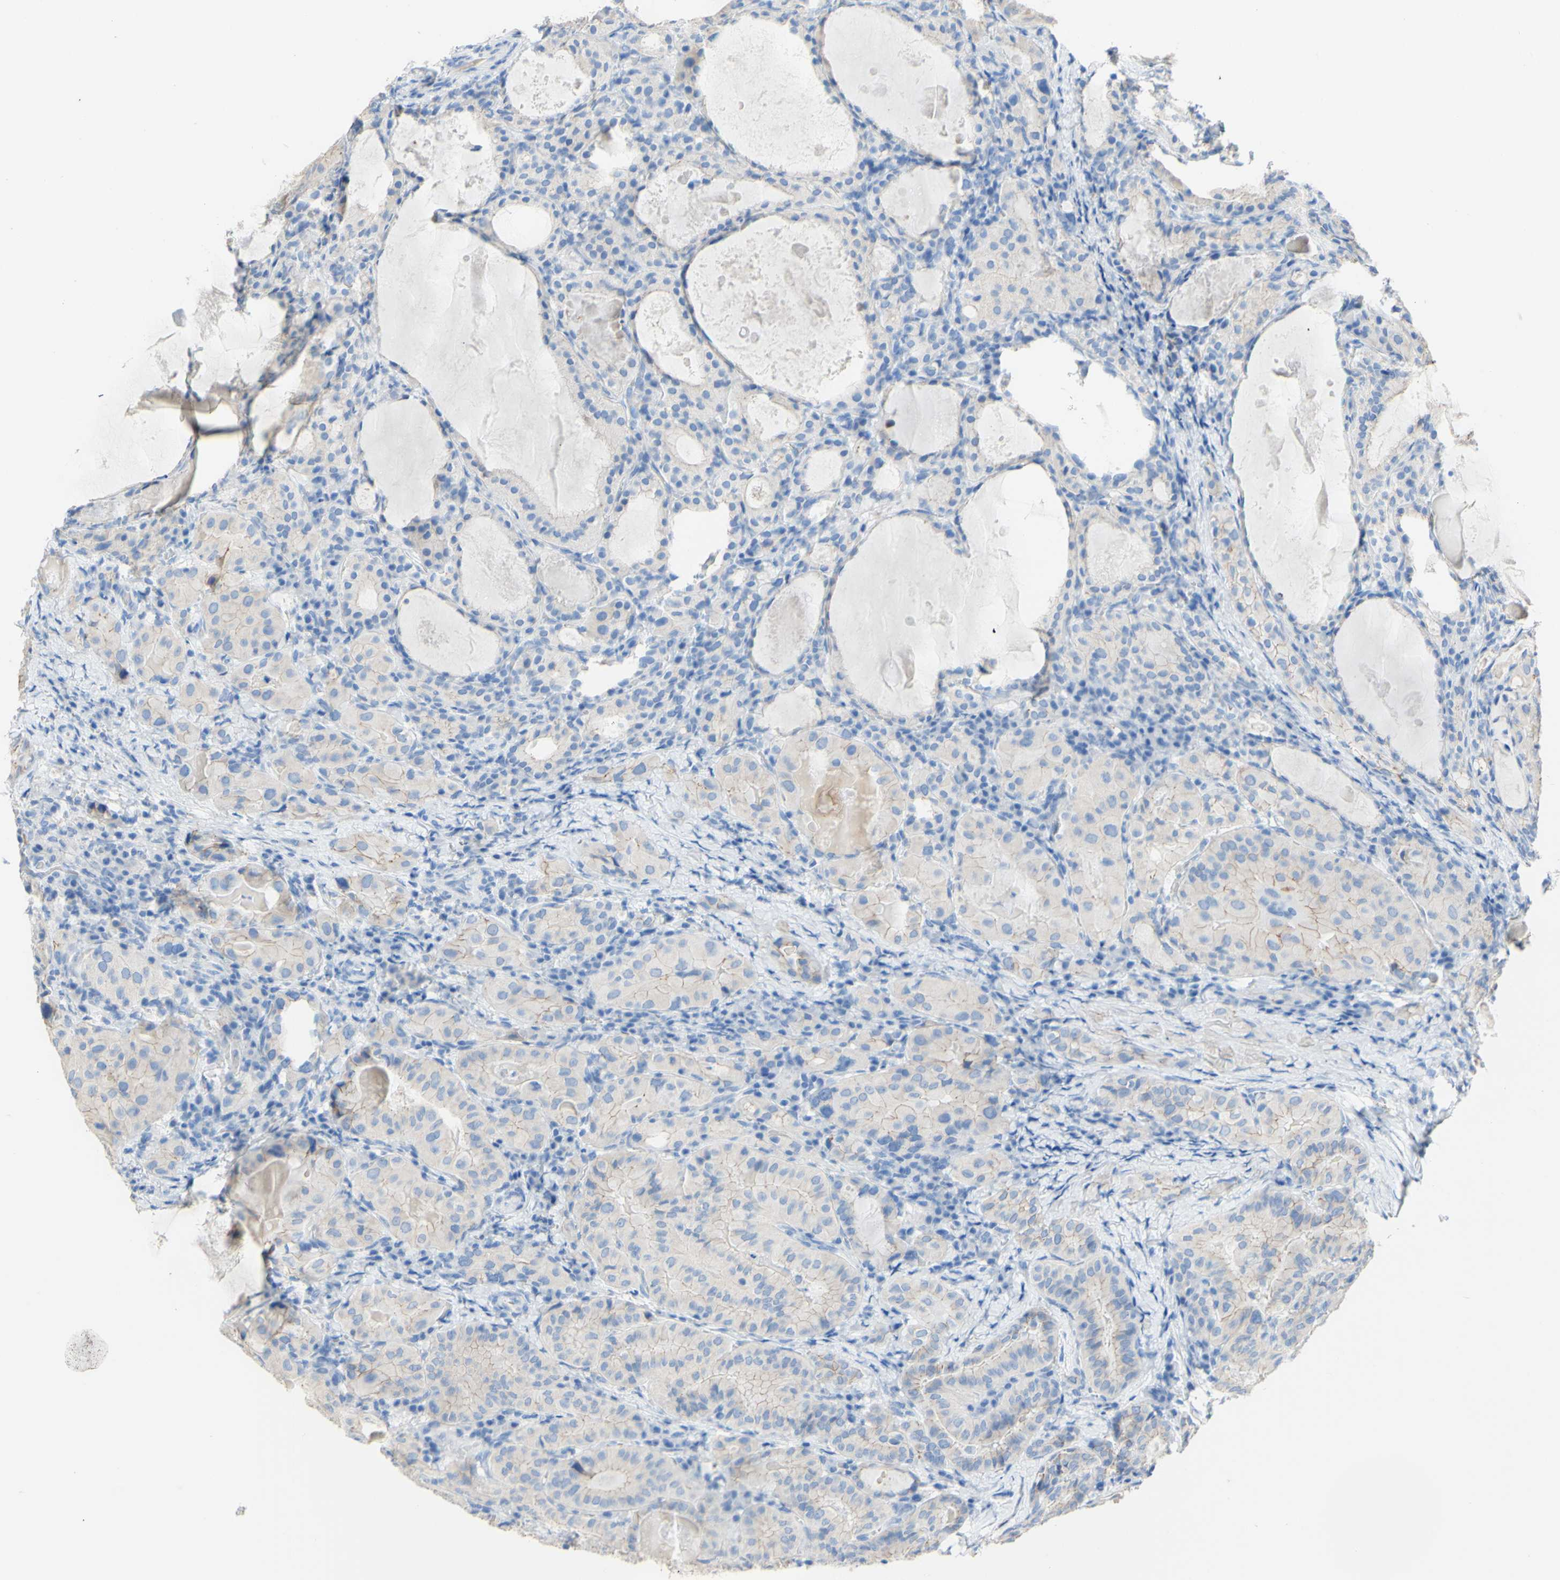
{"staining": {"intensity": "moderate", "quantity": "<25%", "location": "cytoplasmic/membranous"}, "tissue": "thyroid cancer", "cell_type": "Tumor cells", "image_type": "cancer", "snomed": [{"axis": "morphology", "description": "Papillary adenocarcinoma, NOS"}, {"axis": "topography", "description": "Thyroid gland"}], "caption": "Papillary adenocarcinoma (thyroid) stained with DAB IHC displays low levels of moderate cytoplasmic/membranous expression in approximately <25% of tumor cells.", "gene": "DSC2", "patient": {"sex": "female", "age": 42}}